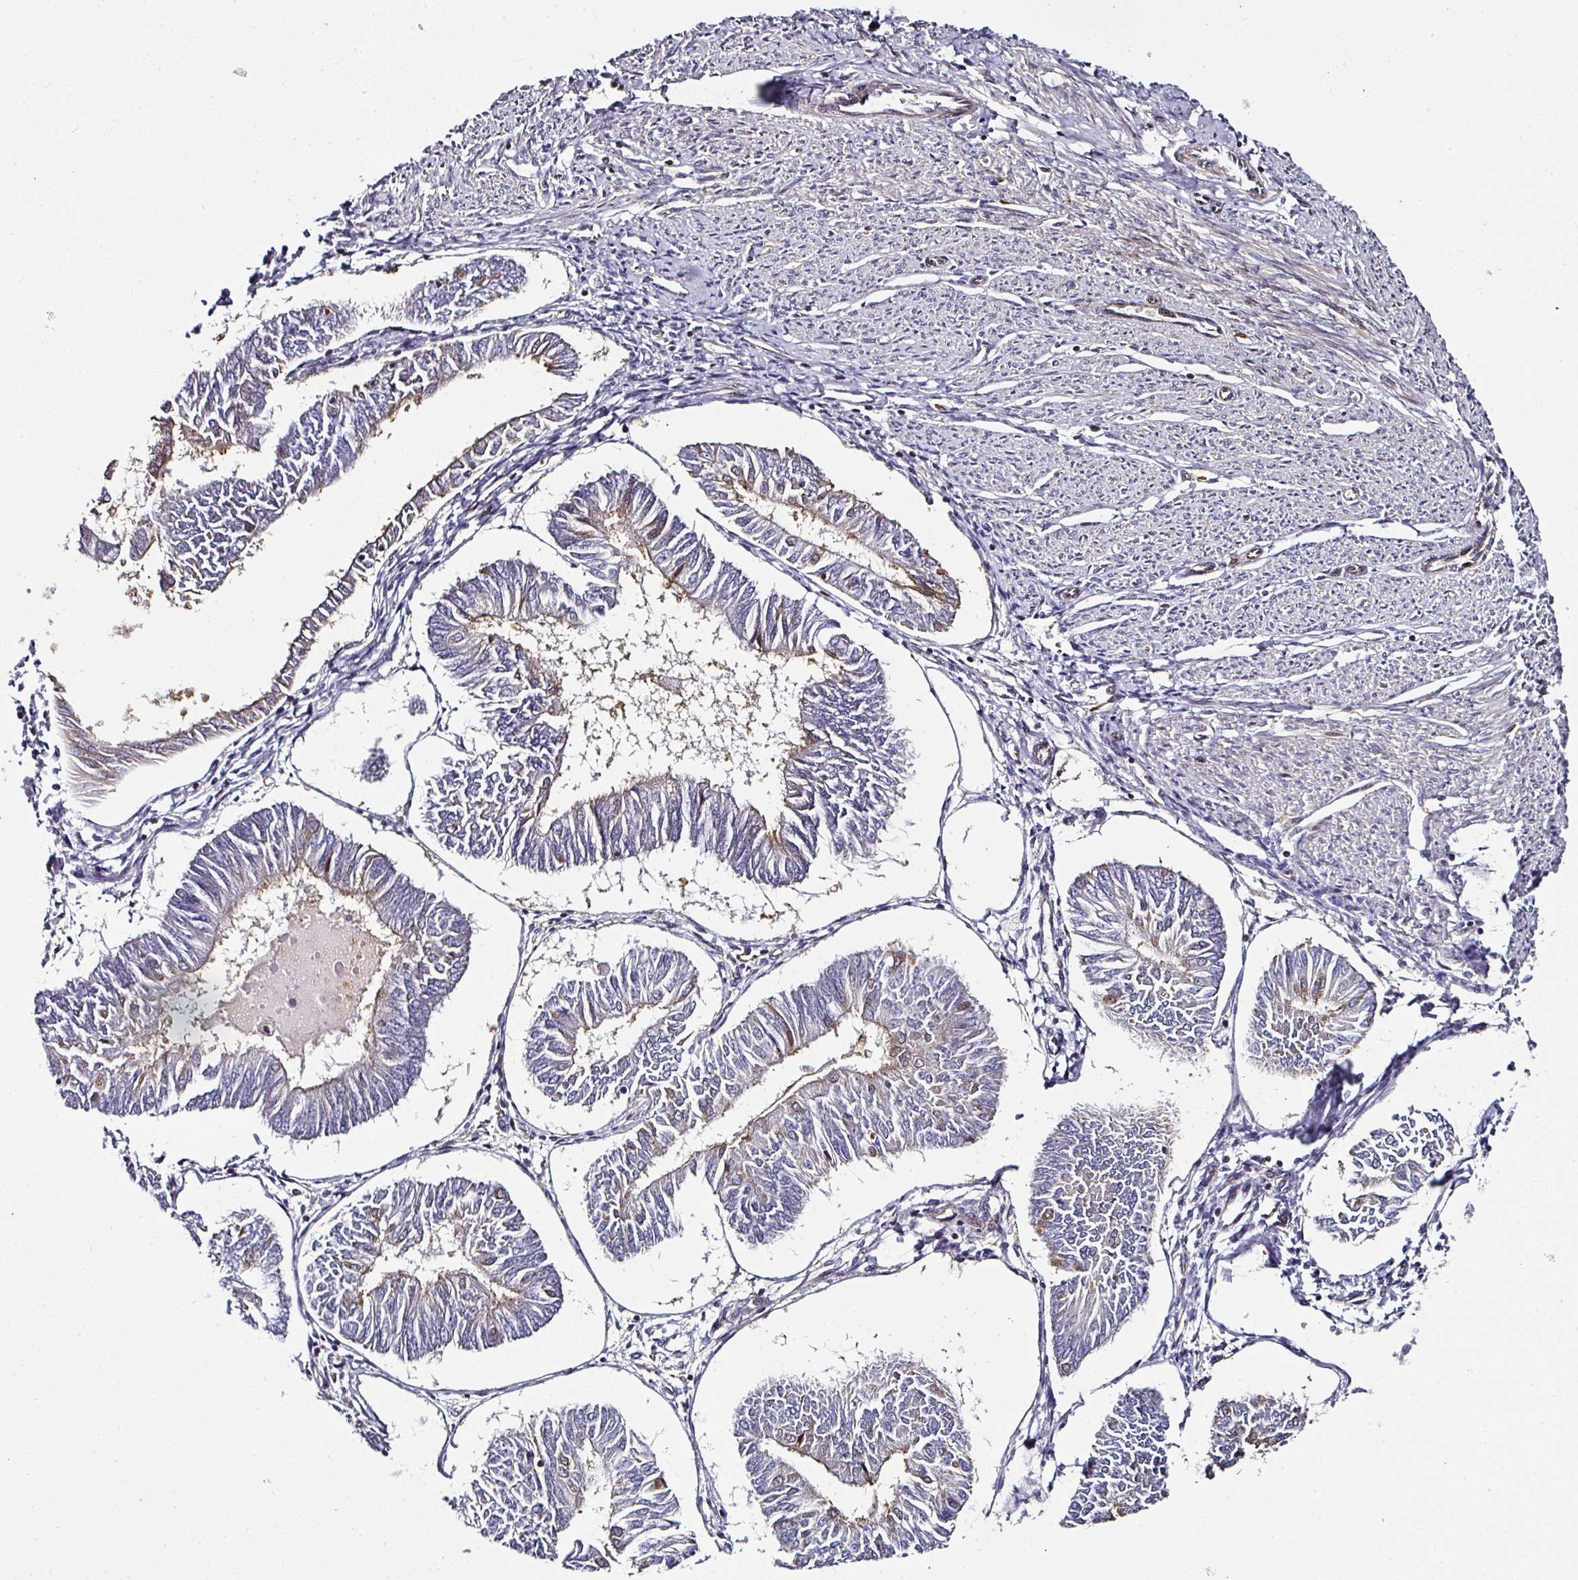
{"staining": {"intensity": "moderate", "quantity": "<25%", "location": "cytoplasmic/membranous"}, "tissue": "endometrial cancer", "cell_type": "Tumor cells", "image_type": "cancer", "snomed": [{"axis": "morphology", "description": "Adenocarcinoma, NOS"}, {"axis": "topography", "description": "Endometrium"}], "caption": "Approximately <25% of tumor cells in human endometrial adenocarcinoma display moderate cytoplasmic/membranous protein positivity as visualized by brown immunohistochemical staining.", "gene": "BEND5", "patient": {"sex": "female", "age": 58}}